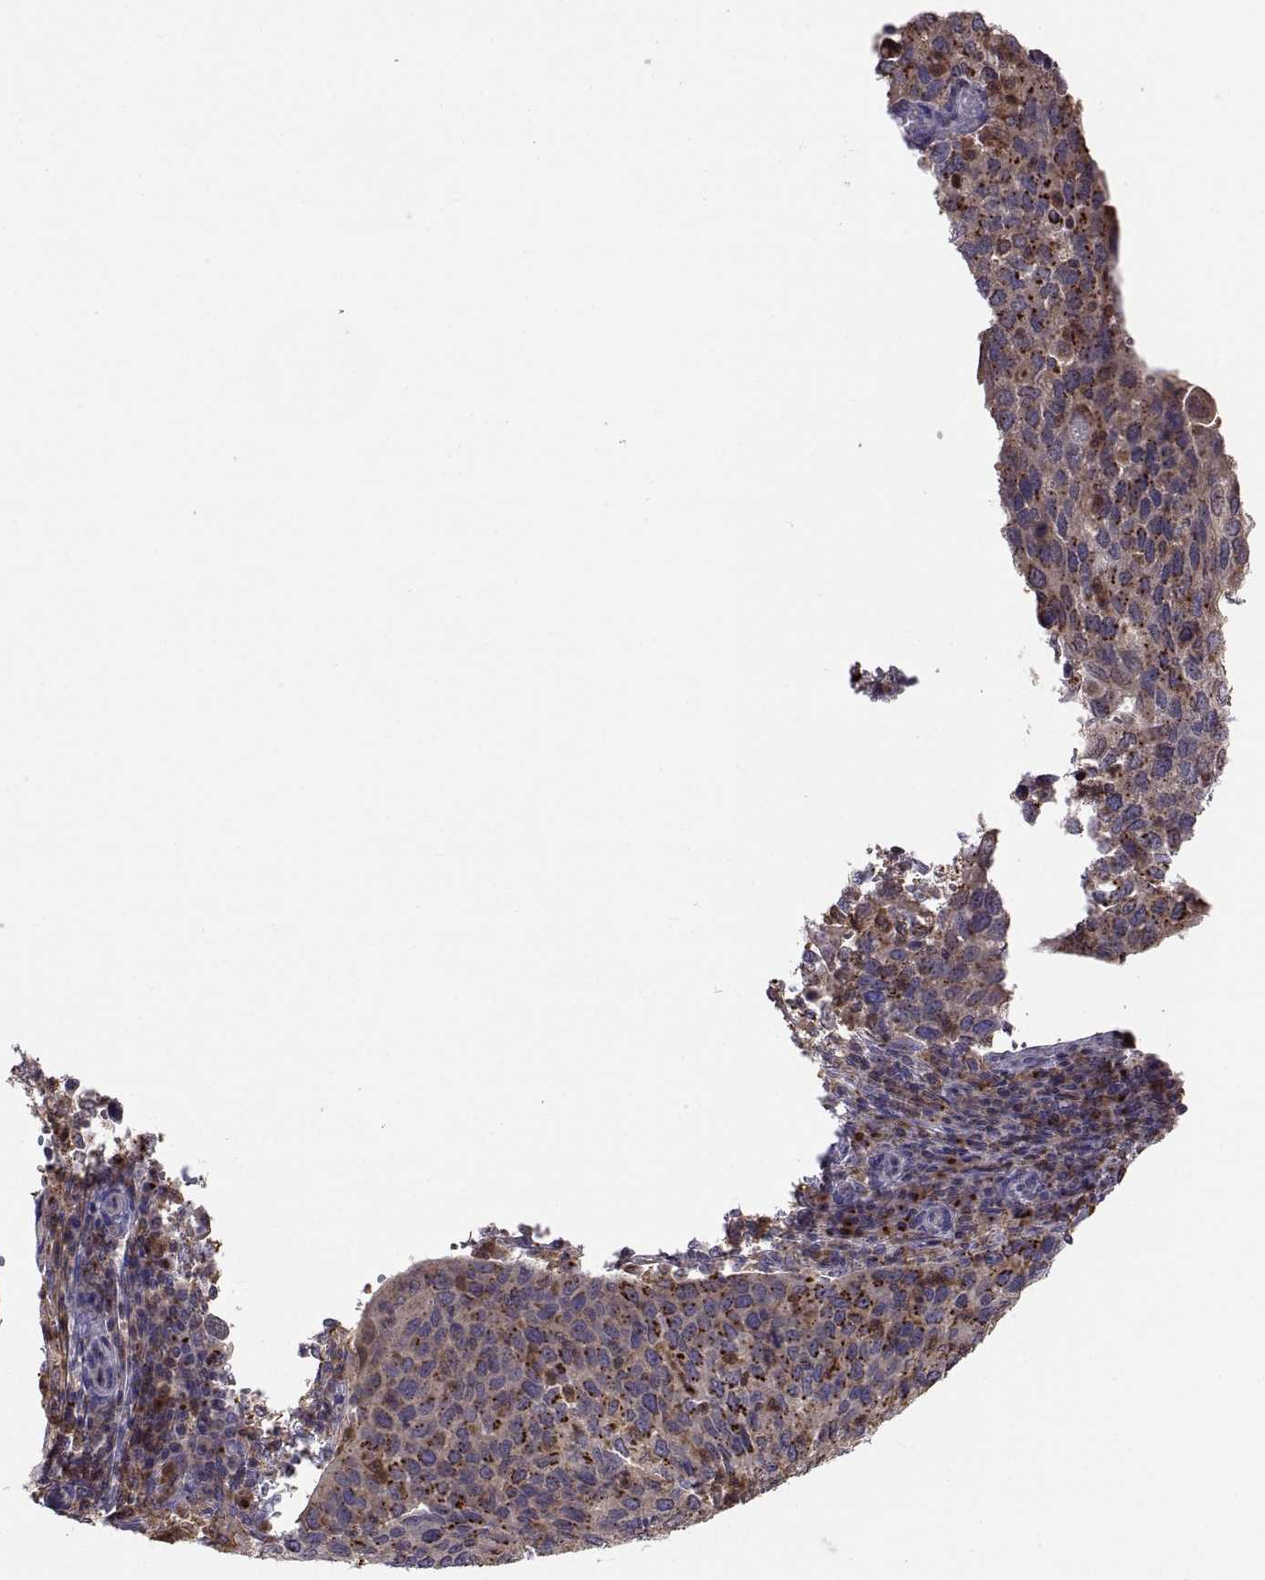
{"staining": {"intensity": "strong", "quantity": "25%-75%", "location": "cytoplasmic/membranous"}, "tissue": "cervical cancer", "cell_type": "Tumor cells", "image_type": "cancer", "snomed": [{"axis": "morphology", "description": "Squamous cell carcinoma, NOS"}, {"axis": "topography", "description": "Cervix"}], "caption": "Squamous cell carcinoma (cervical) tissue exhibits strong cytoplasmic/membranous positivity in approximately 25%-75% of tumor cells", "gene": "ACAP1", "patient": {"sex": "female", "age": 54}}